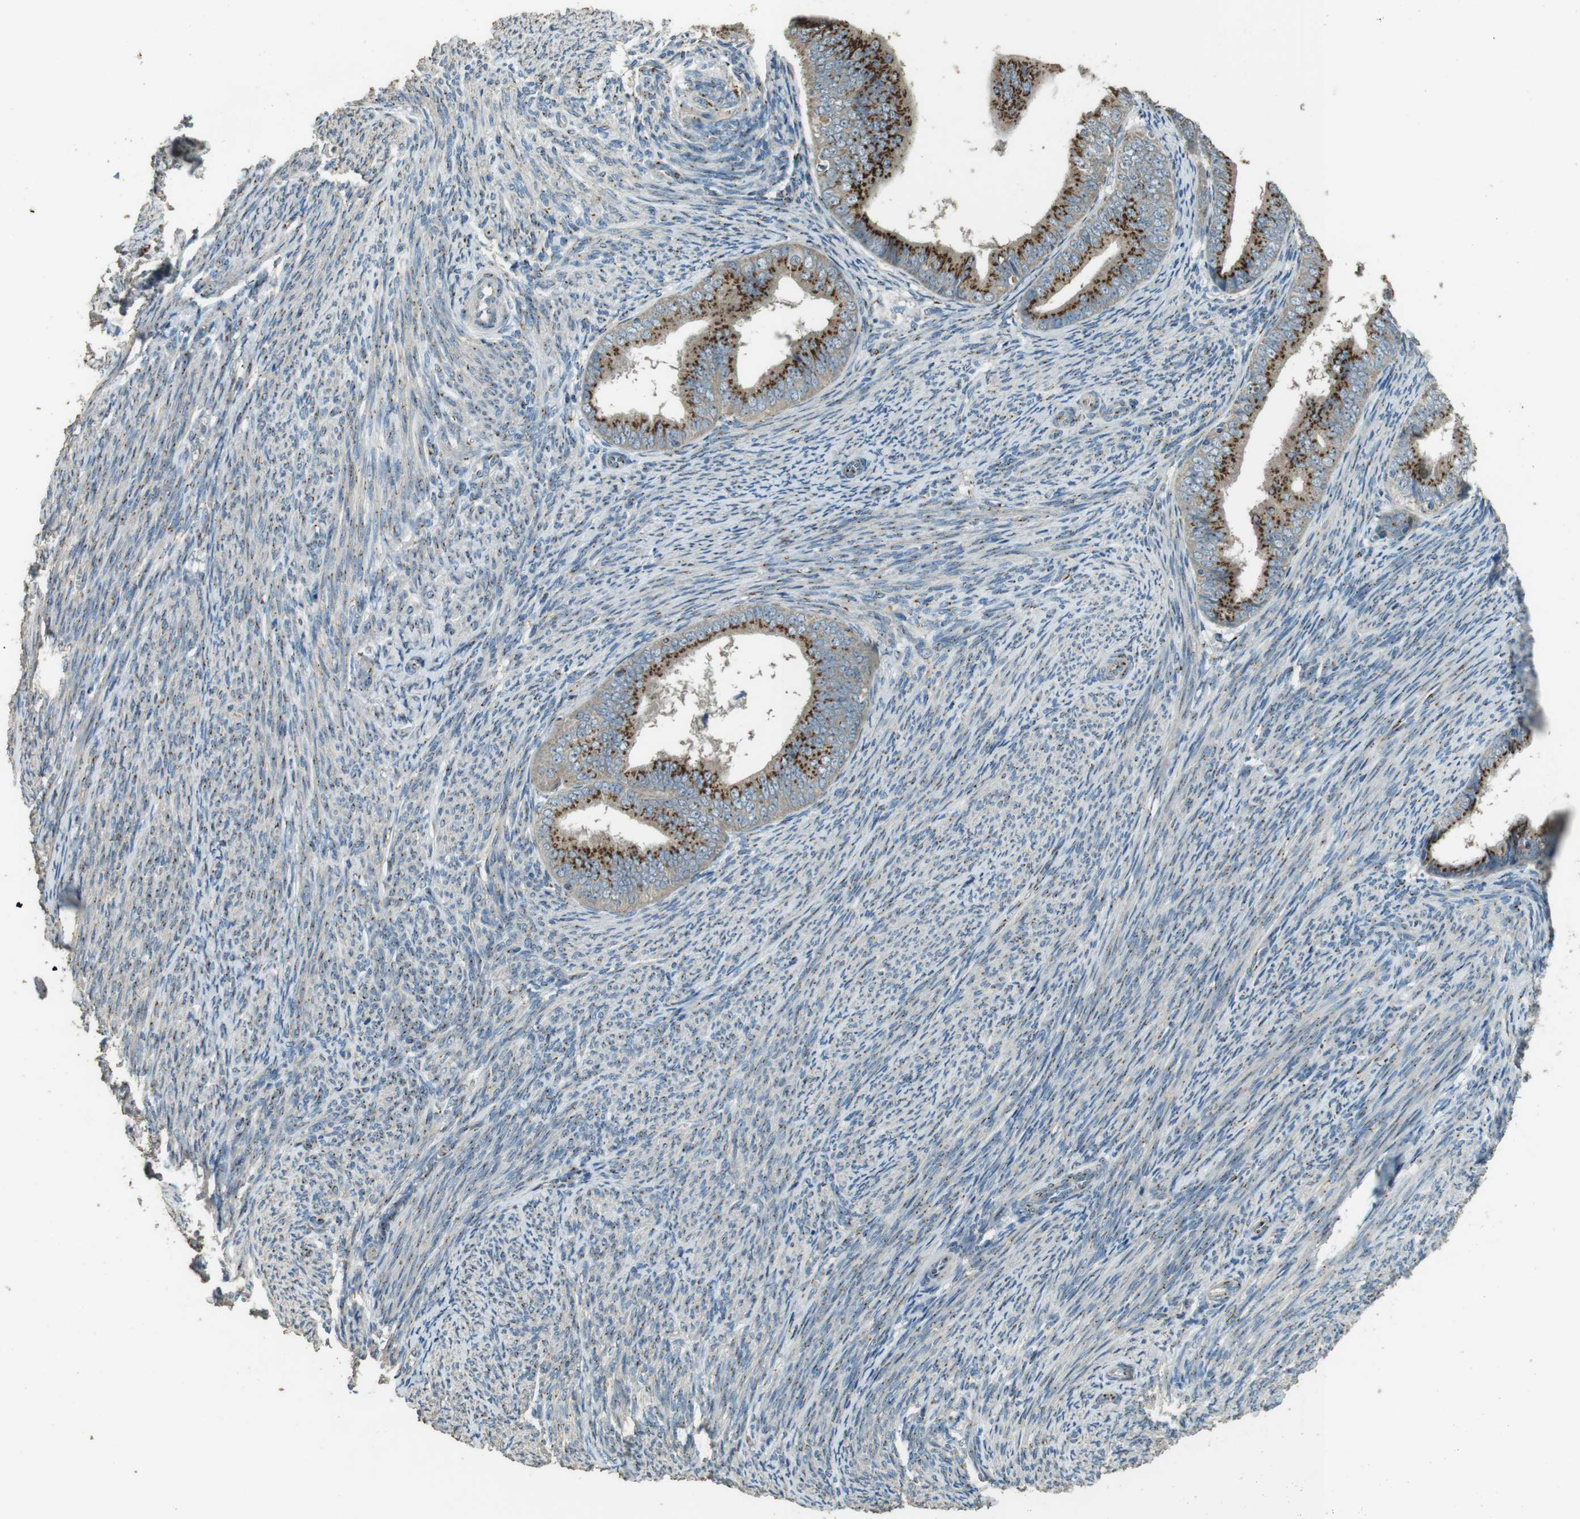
{"staining": {"intensity": "strong", "quantity": ">75%", "location": "cytoplasmic/membranous"}, "tissue": "endometrial cancer", "cell_type": "Tumor cells", "image_type": "cancer", "snomed": [{"axis": "morphology", "description": "Adenocarcinoma, NOS"}, {"axis": "topography", "description": "Endometrium"}], "caption": "Endometrial cancer tissue shows strong cytoplasmic/membranous positivity in about >75% of tumor cells, visualized by immunohistochemistry. Nuclei are stained in blue.", "gene": "TMEM115", "patient": {"sex": "female", "age": 63}}